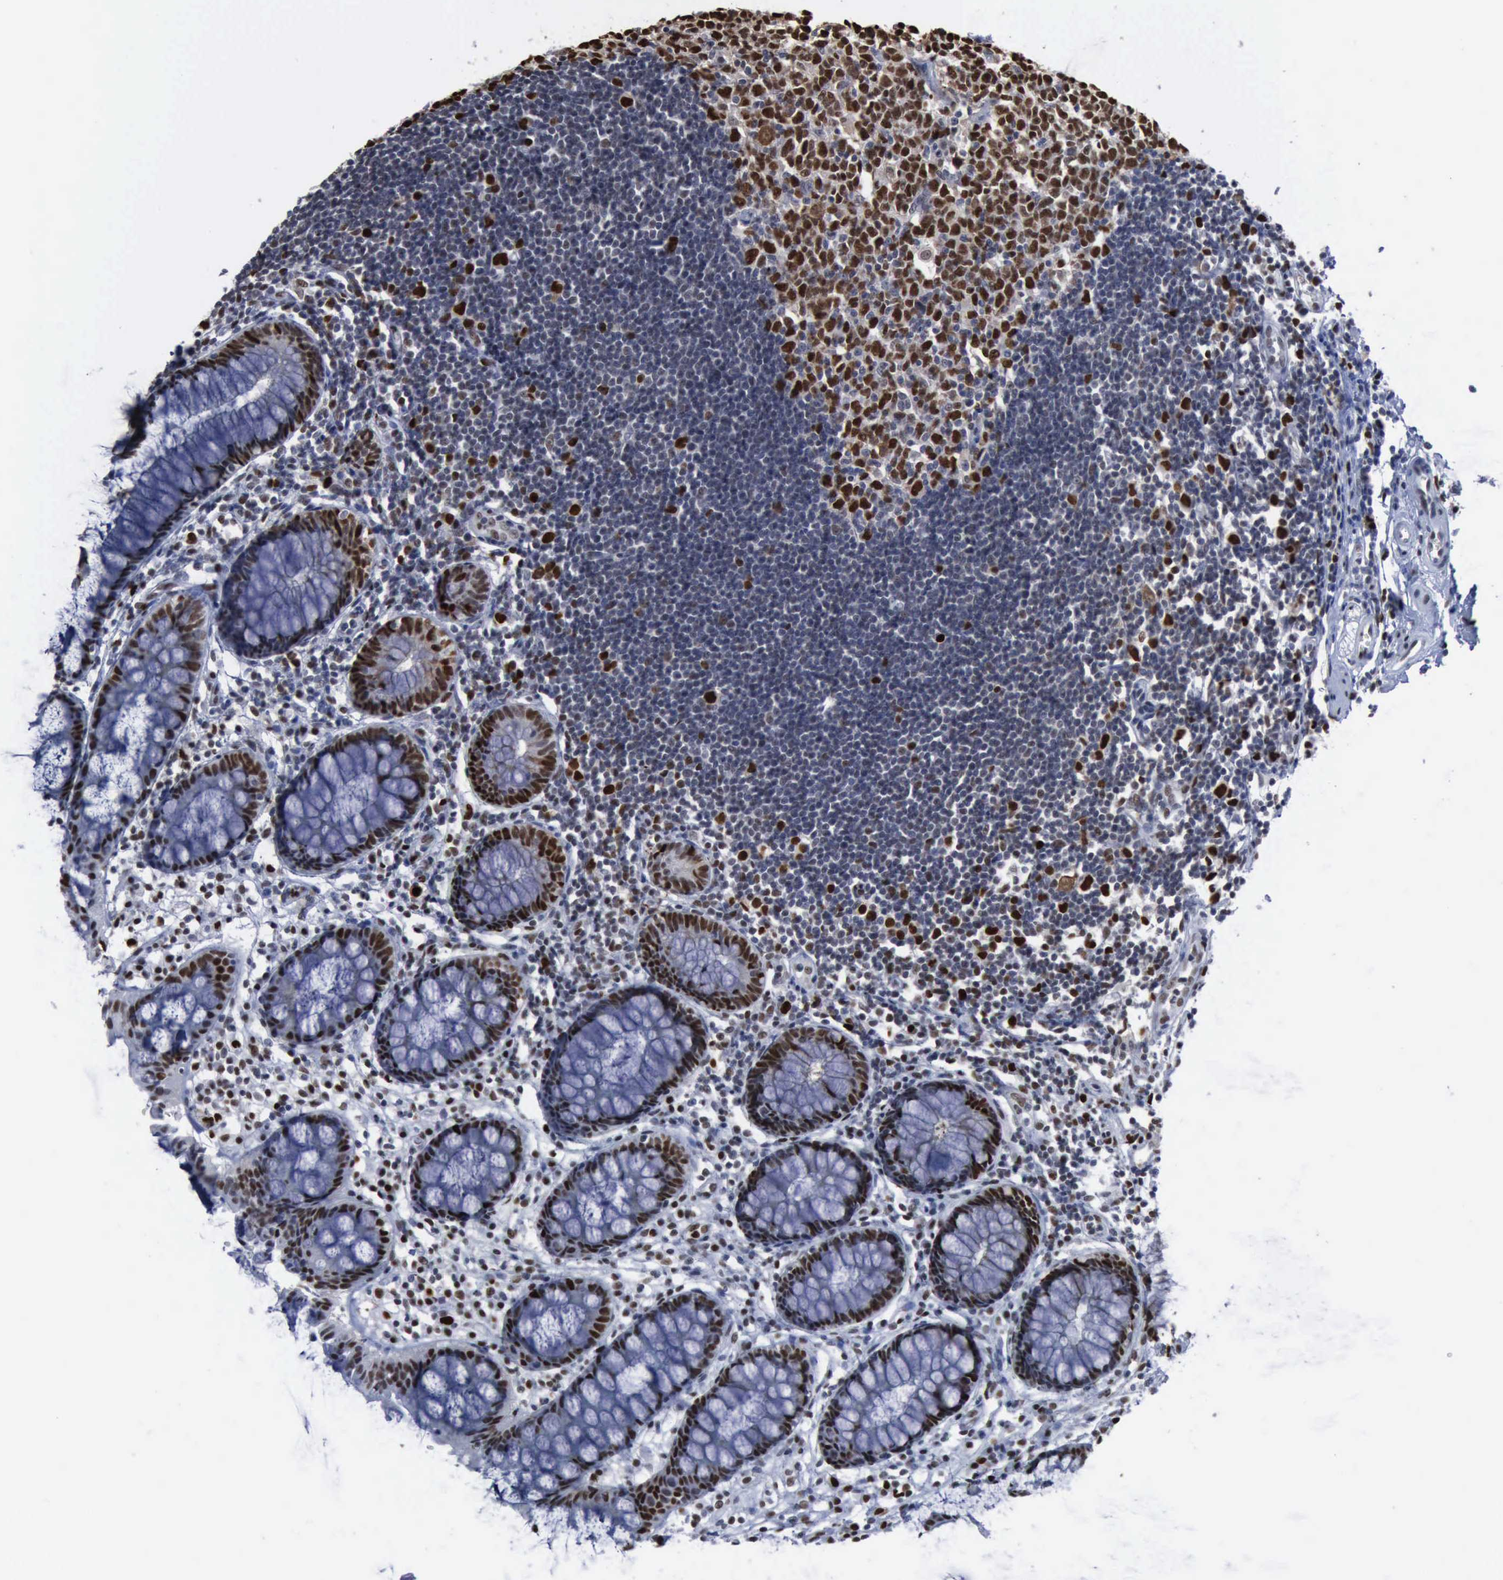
{"staining": {"intensity": "moderate", "quantity": "25%-75%", "location": "nuclear"}, "tissue": "rectum", "cell_type": "Glandular cells", "image_type": "normal", "snomed": [{"axis": "morphology", "description": "Normal tissue, NOS"}, {"axis": "topography", "description": "Rectum"}], "caption": "The immunohistochemical stain labels moderate nuclear positivity in glandular cells of normal rectum. The protein is shown in brown color, while the nuclei are stained blue.", "gene": "PCNA", "patient": {"sex": "female", "age": 66}}